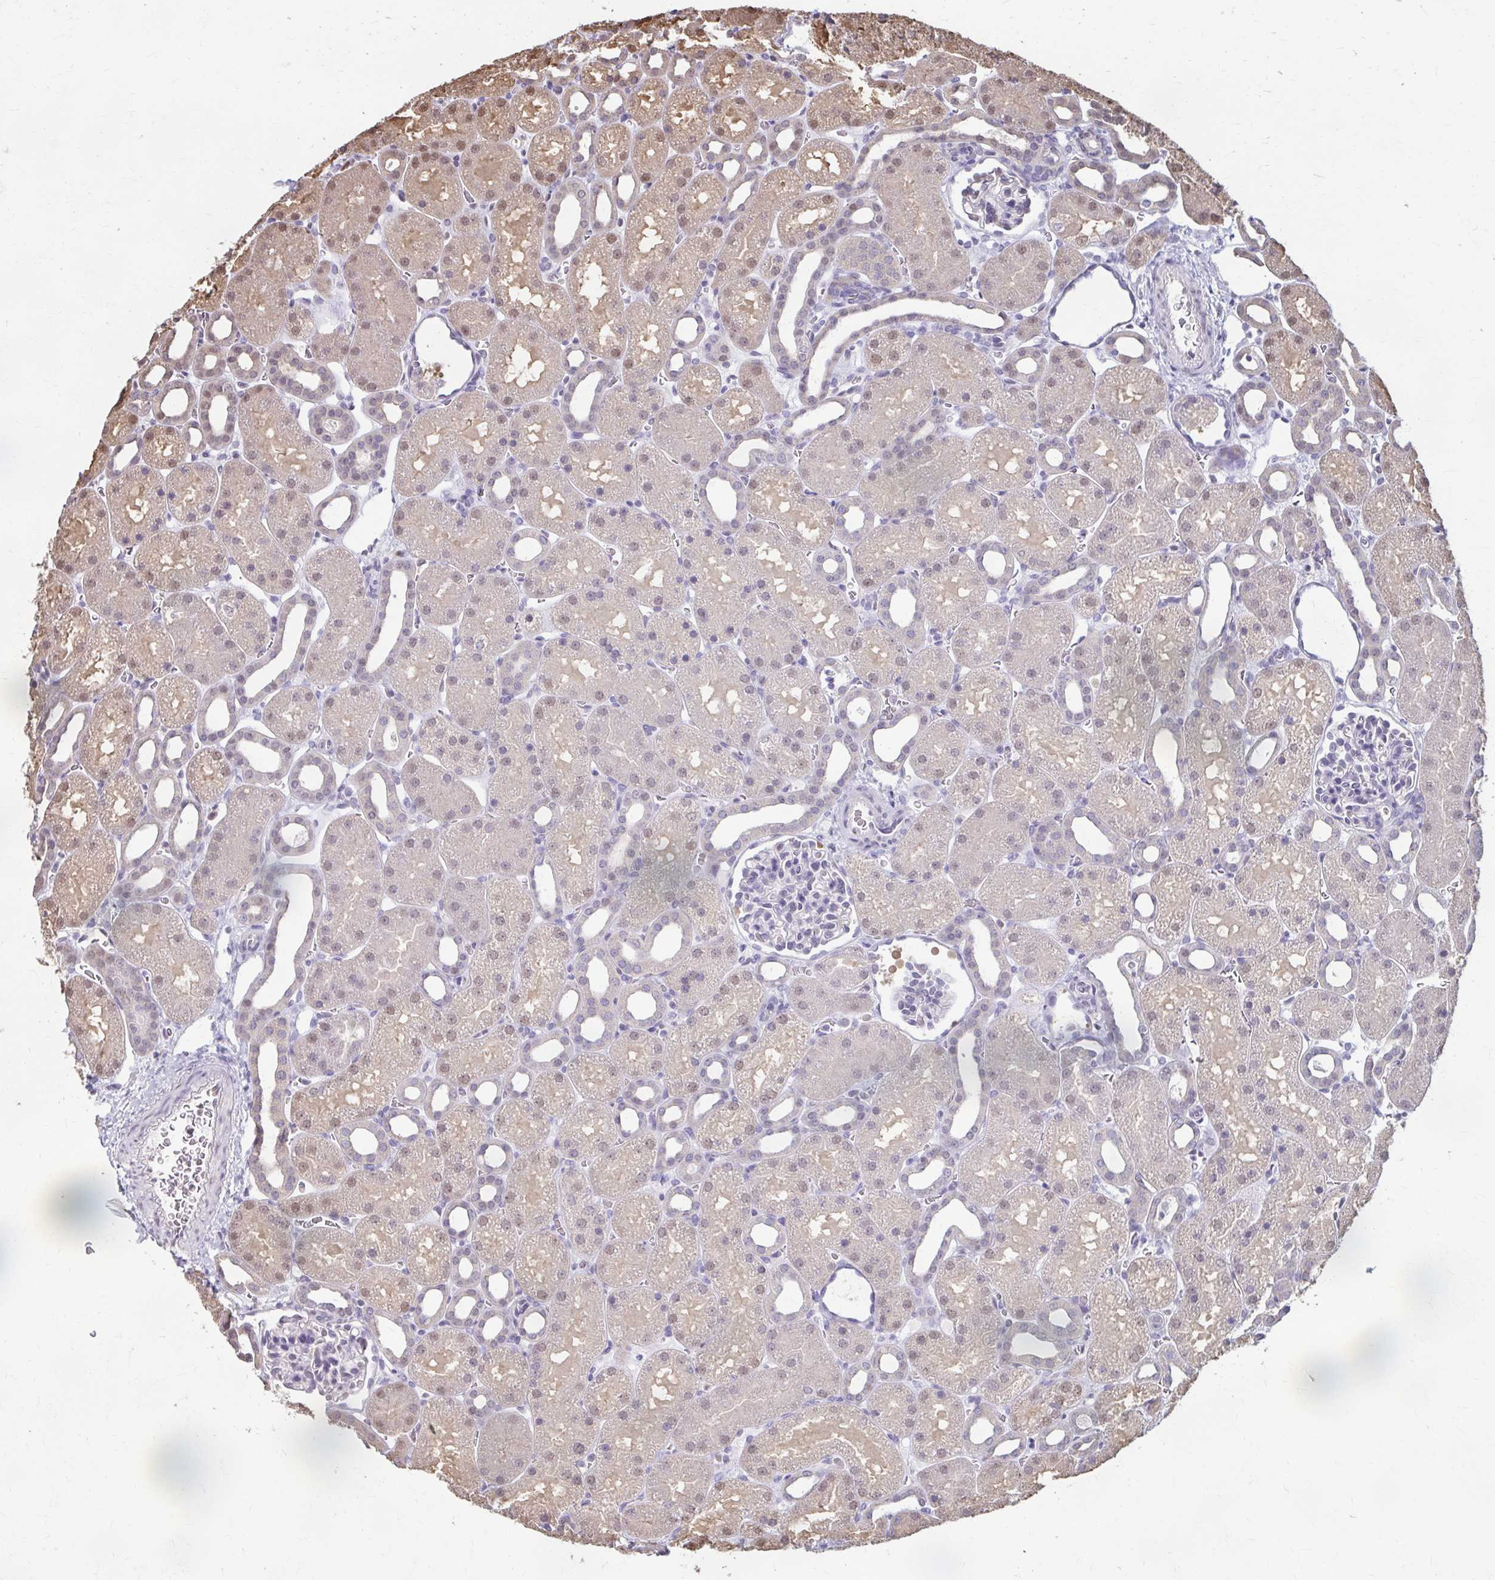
{"staining": {"intensity": "weak", "quantity": "<25%", "location": "nuclear"}, "tissue": "kidney", "cell_type": "Cells in glomeruli", "image_type": "normal", "snomed": [{"axis": "morphology", "description": "Normal tissue, NOS"}, {"axis": "topography", "description": "Kidney"}], "caption": "Immunohistochemistry of unremarkable human kidney displays no positivity in cells in glomeruli.", "gene": "ING4", "patient": {"sex": "male", "age": 2}}